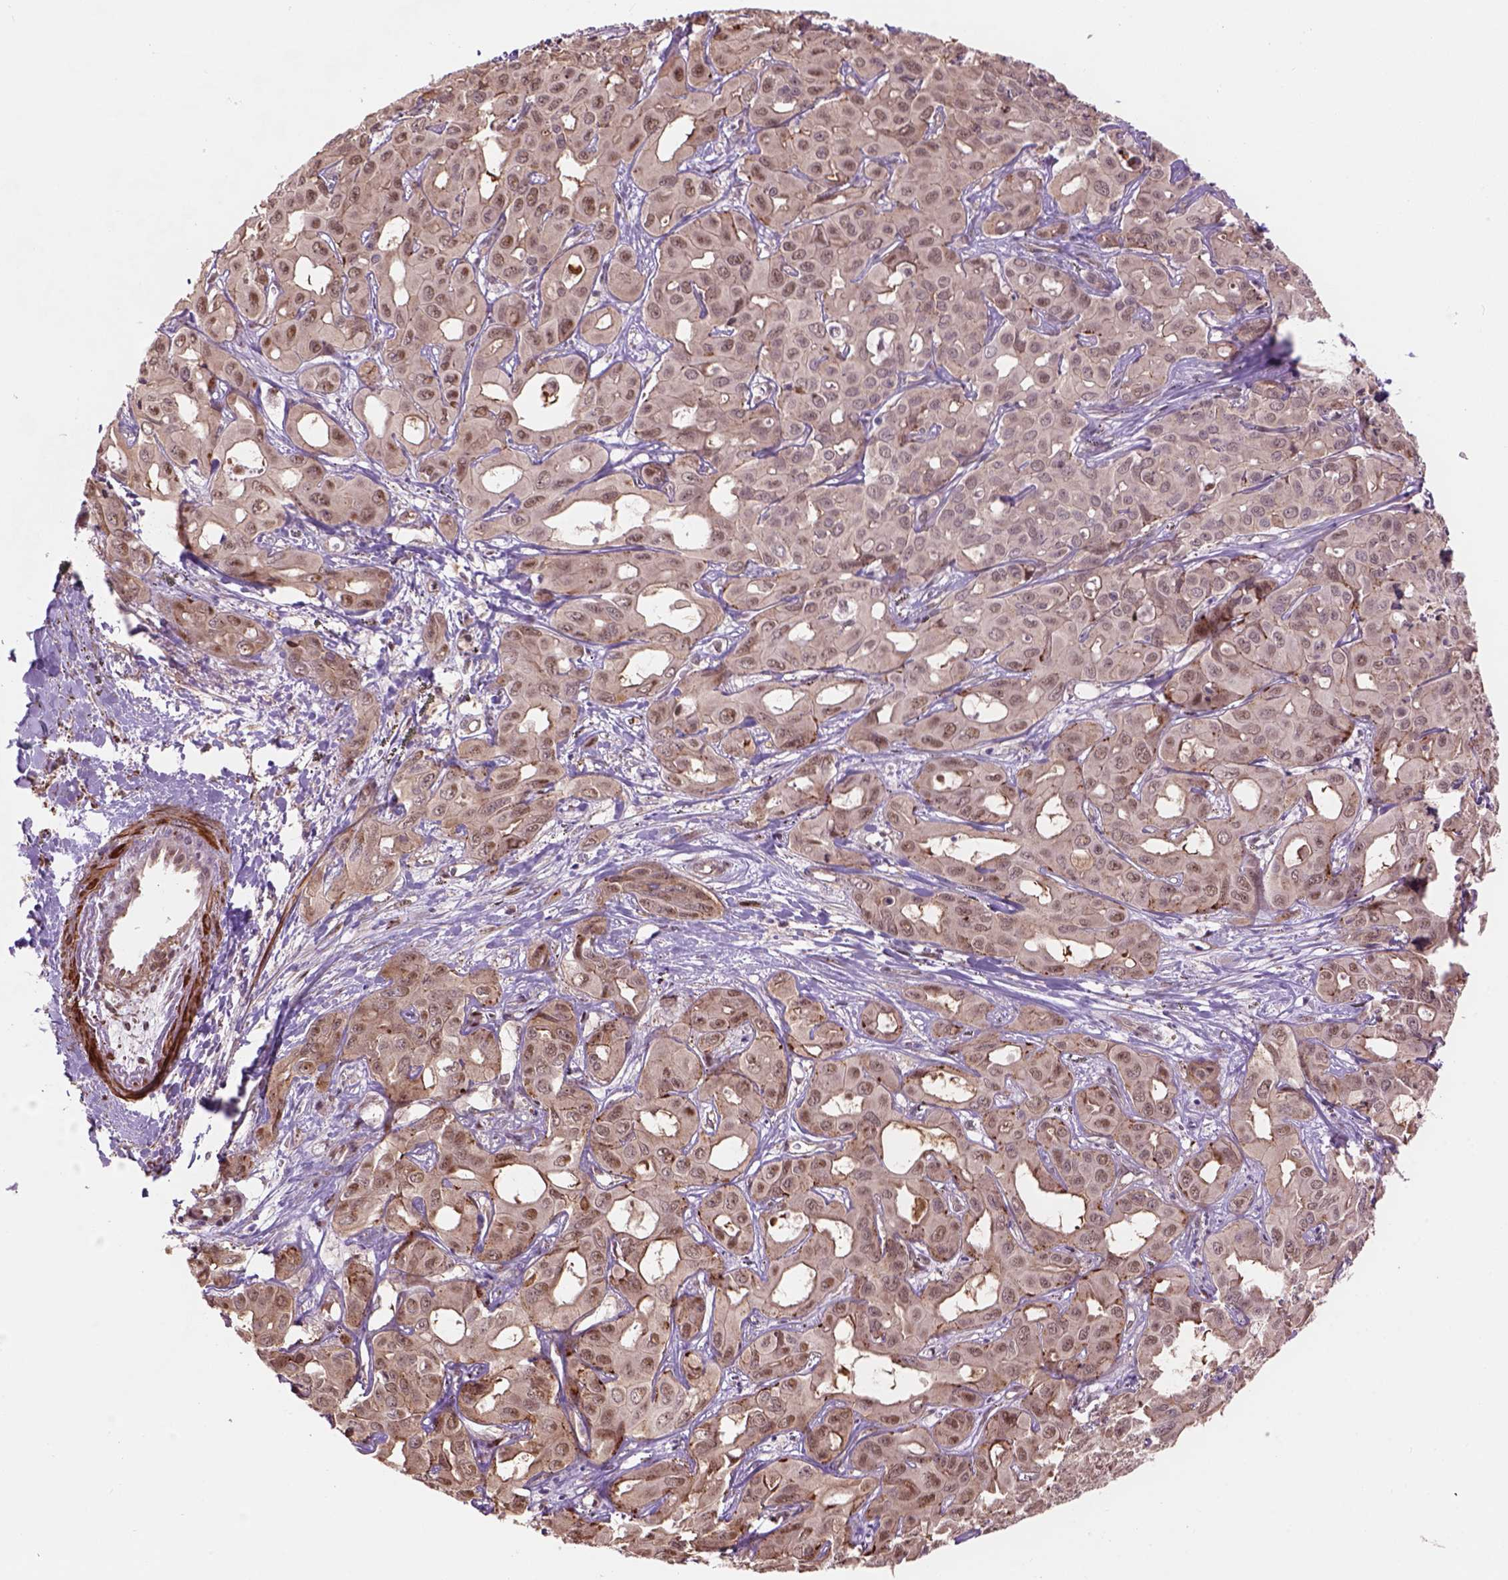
{"staining": {"intensity": "moderate", "quantity": "25%-75%", "location": "cytoplasmic/membranous,nuclear"}, "tissue": "liver cancer", "cell_type": "Tumor cells", "image_type": "cancer", "snomed": [{"axis": "morphology", "description": "Cholangiocarcinoma"}, {"axis": "topography", "description": "Liver"}], "caption": "Protein expression analysis of liver cancer exhibits moderate cytoplasmic/membranous and nuclear staining in about 25%-75% of tumor cells.", "gene": "PSMD11", "patient": {"sex": "female", "age": 60}}